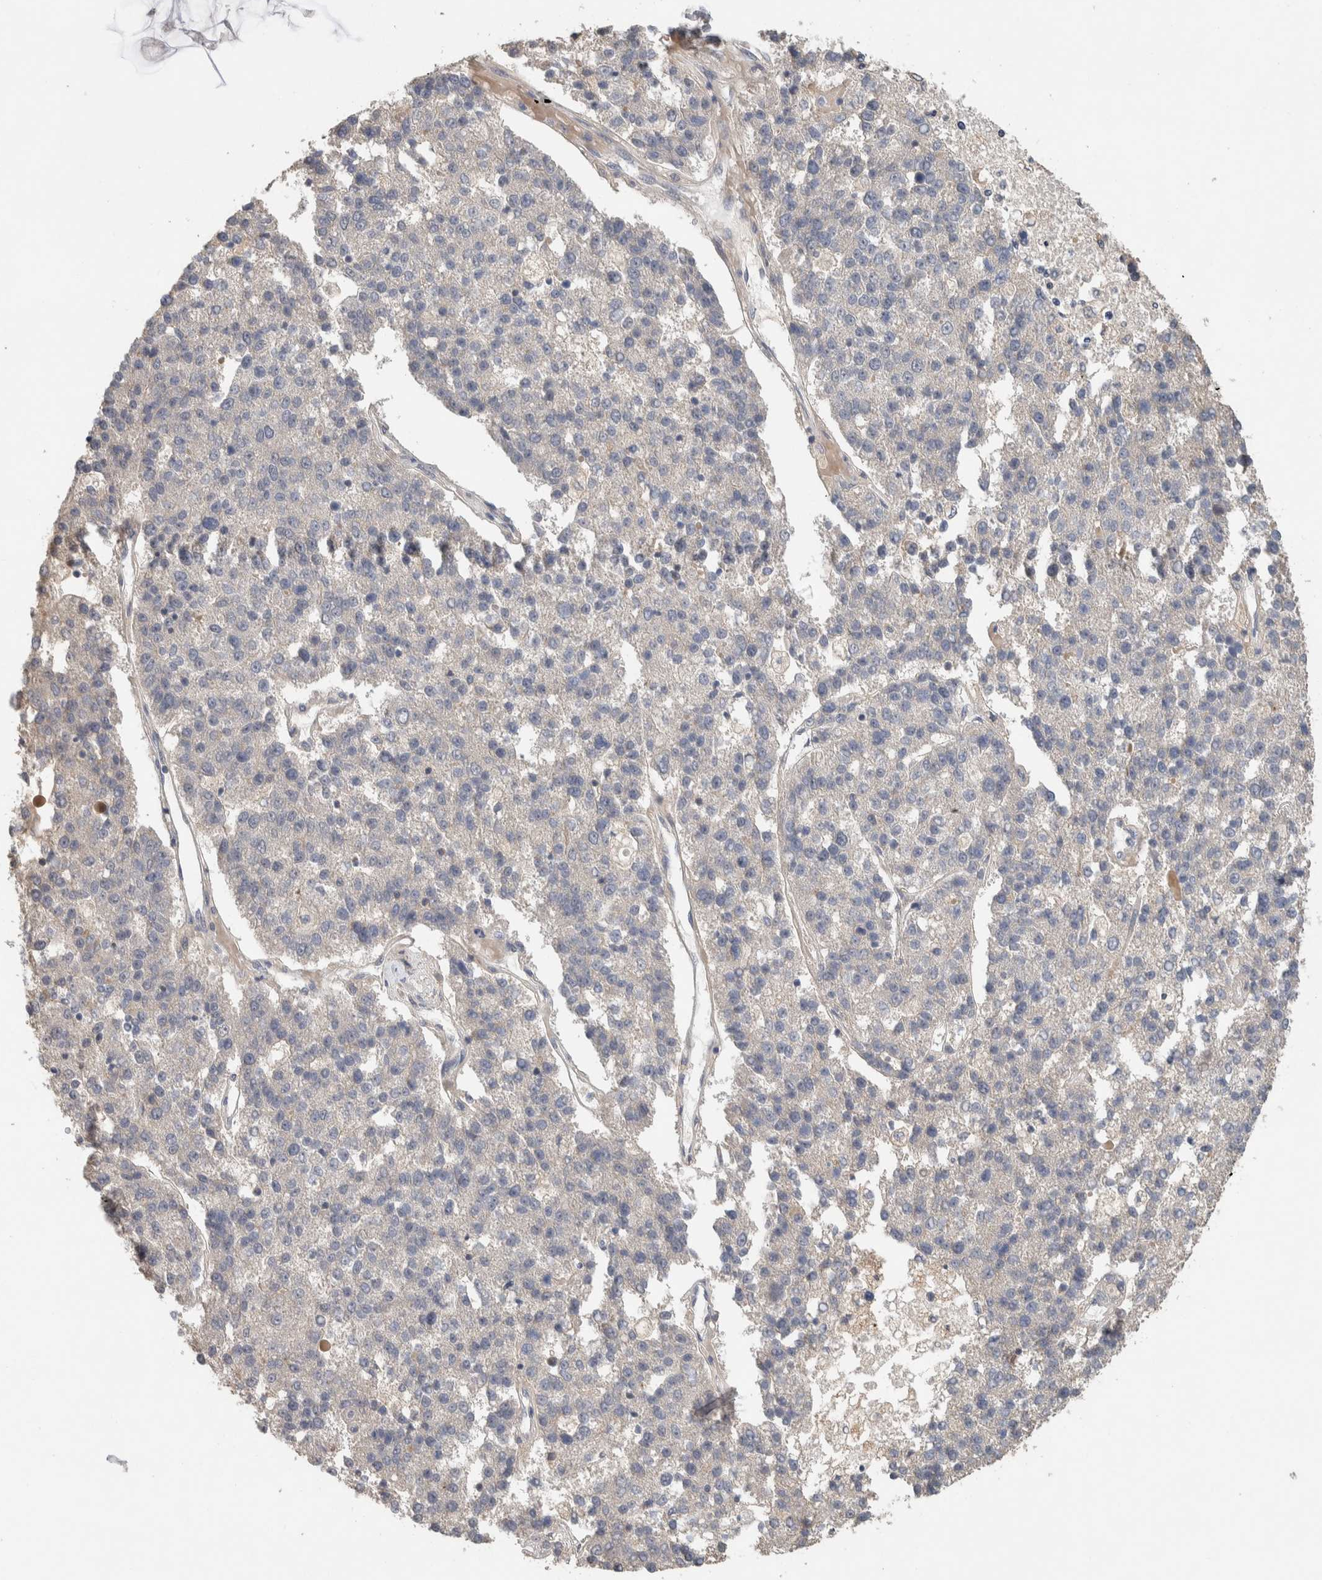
{"staining": {"intensity": "negative", "quantity": "none", "location": "none"}, "tissue": "pancreatic cancer", "cell_type": "Tumor cells", "image_type": "cancer", "snomed": [{"axis": "morphology", "description": "Adenocarcinoma, NOS"}, {"axis": "topography", "description": "Pancreas"}], "caption": "An immunohistochemistry micrograph of adenocarcinoma (pancreatic) is shown. There is no staining in tumor cells of adenocarcinoma (pancreatic).", "gene": "CYSRT1", "patient": {"sex": "female", "age": 61}}